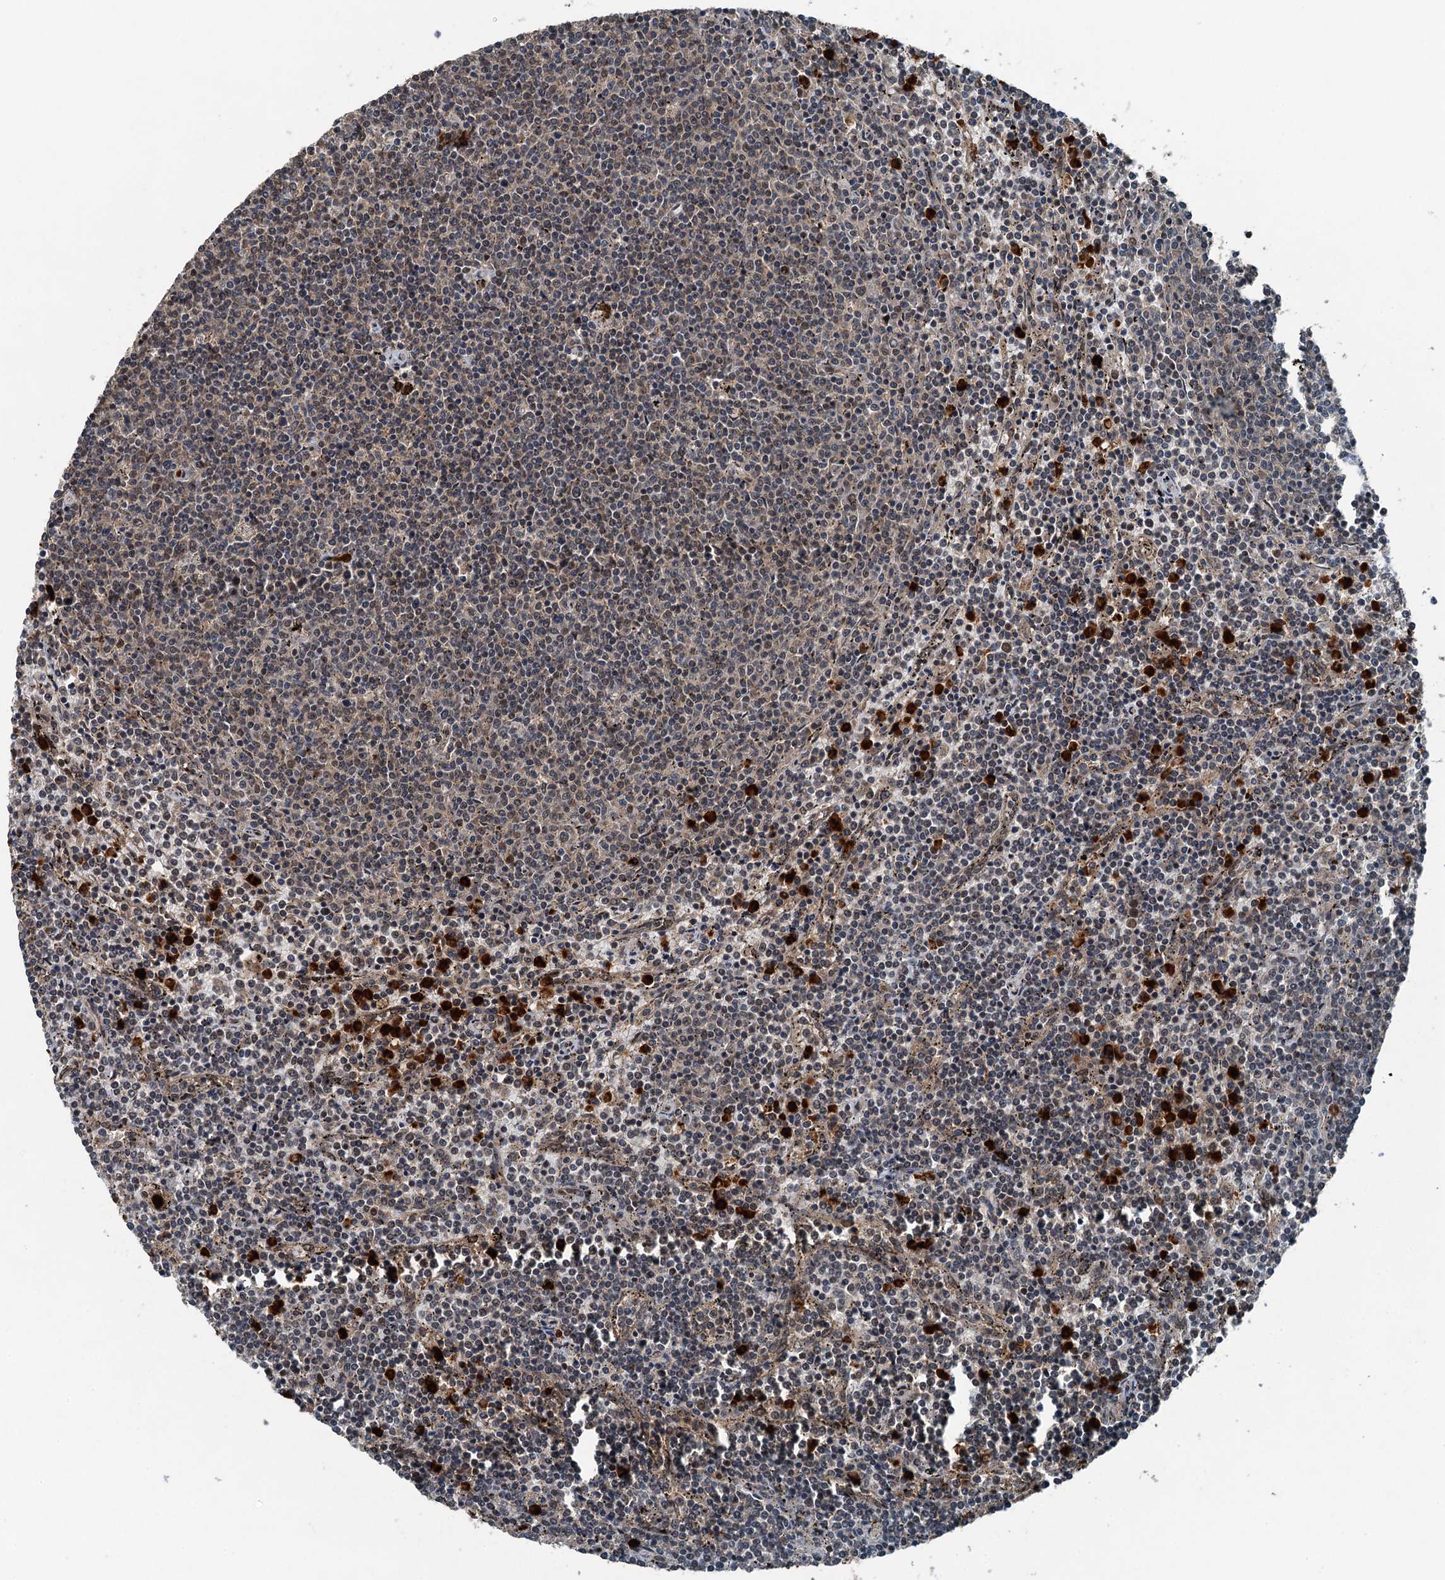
{"staining": {"intensity": "weak", "quantity": "25%-75%", "location": "nuclear"}, "tissue": "lymphoma", "cell_type": "Tumor cells", "image_type": "cancer", "snomed": [{"axis": "morphology", "description": "Malignant lymphoma, non-Hodgkin's type, Low grade"}, {"axis": "topography", "description": "Spleen"}], "caption": "Lymphoma tissue reveals weak nuclear expression in approximately 25%-75% of tumor cells", "gene": "UBXN6", "patient": {"sex": "female", "age": 50}}